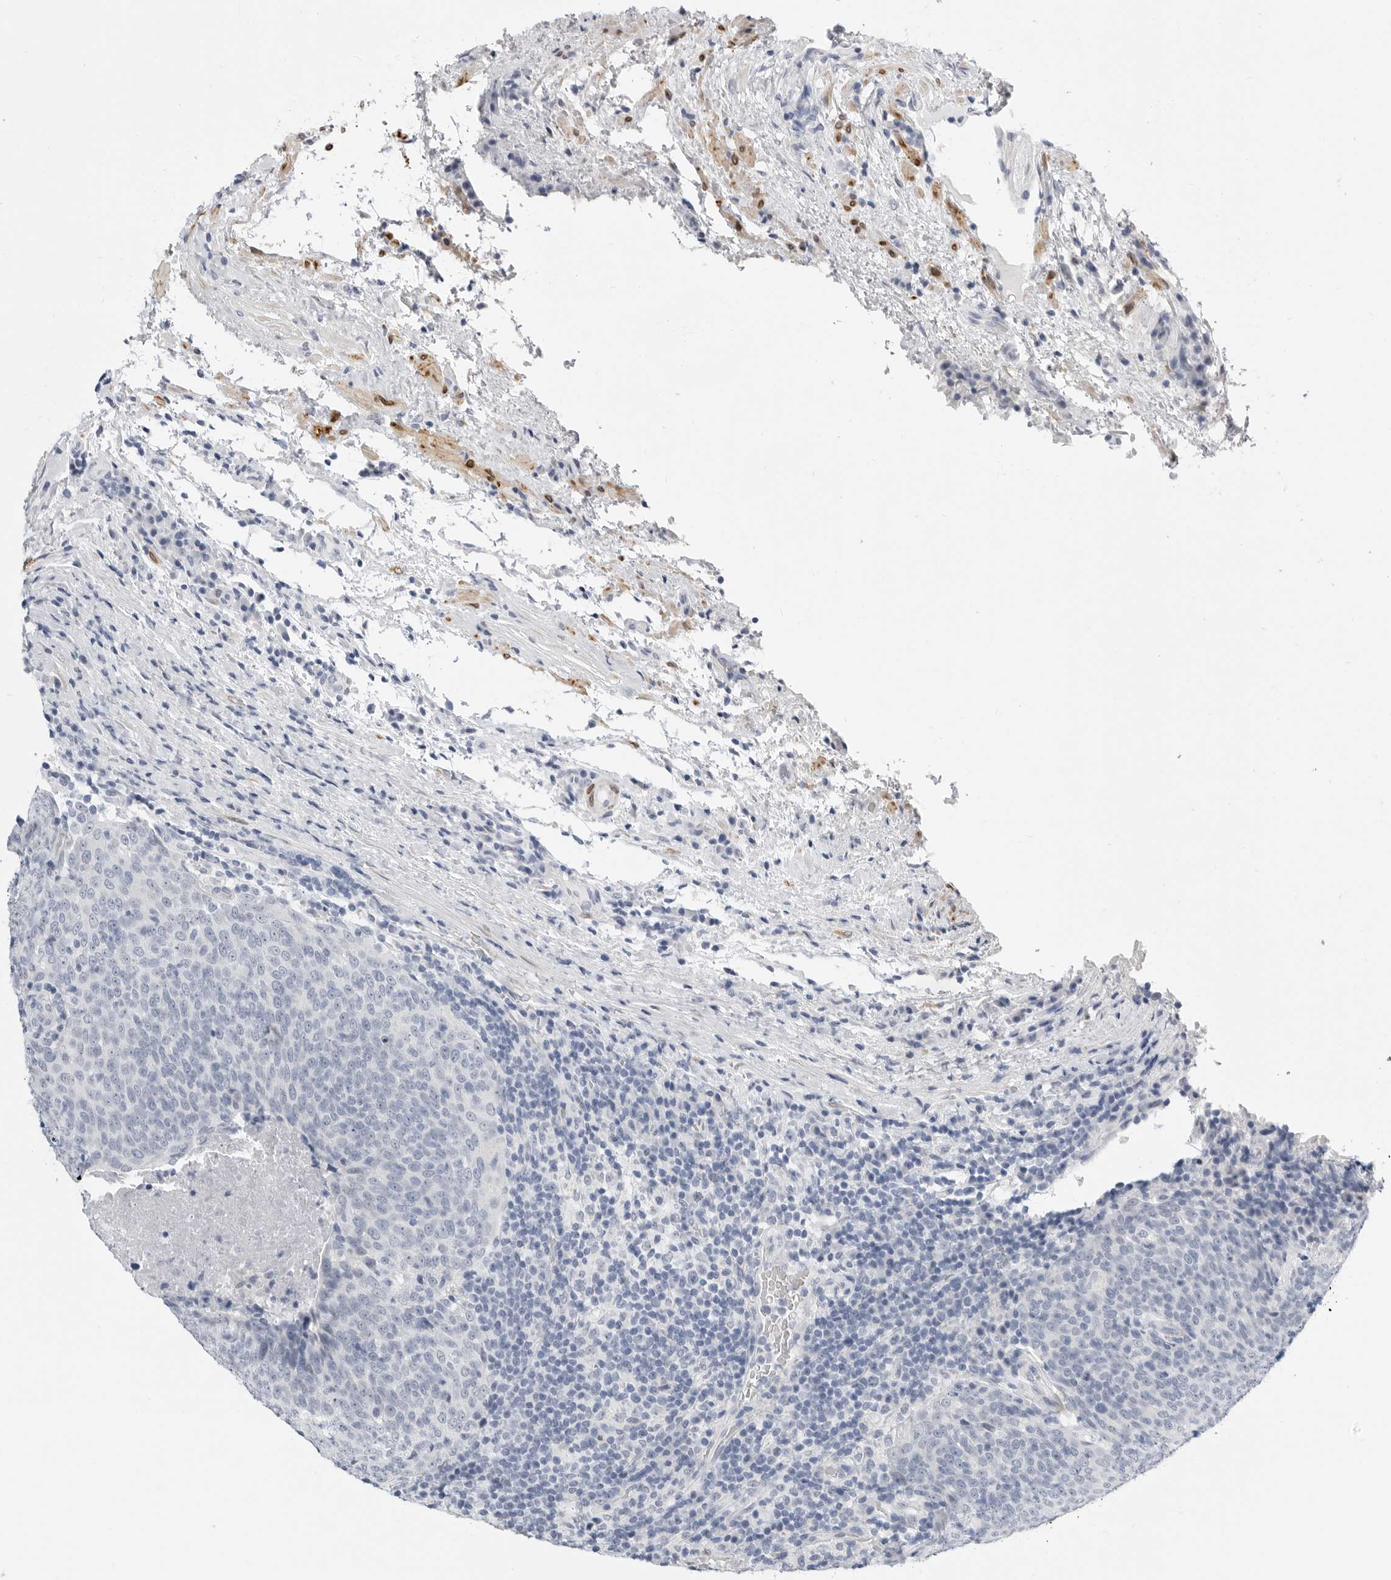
{"staining": {"intensity": "negative", "quantity": "none", "location": "none"}, "tissue": "head and neck cancer", "cell_type": "Tumor cells", "image_type": "cancer", "snomed": [{"axis": "morphology", "description": "Squamous cell carcinoma, NOS"}, {"axis": "morphology", "description": "Squamous cell carcinoma, metastatic, NOS"}, {"axis": "topography", "description": "Lymph node"}, {"axis": "topography", "description": "Head-Neck"}], "caption": "This is a micrograph of IHC staining of head and neck cancer, which shows no positivity in tumor cells.", "gene": "PLN", "patient": {"sex": "male", "age": 62}}